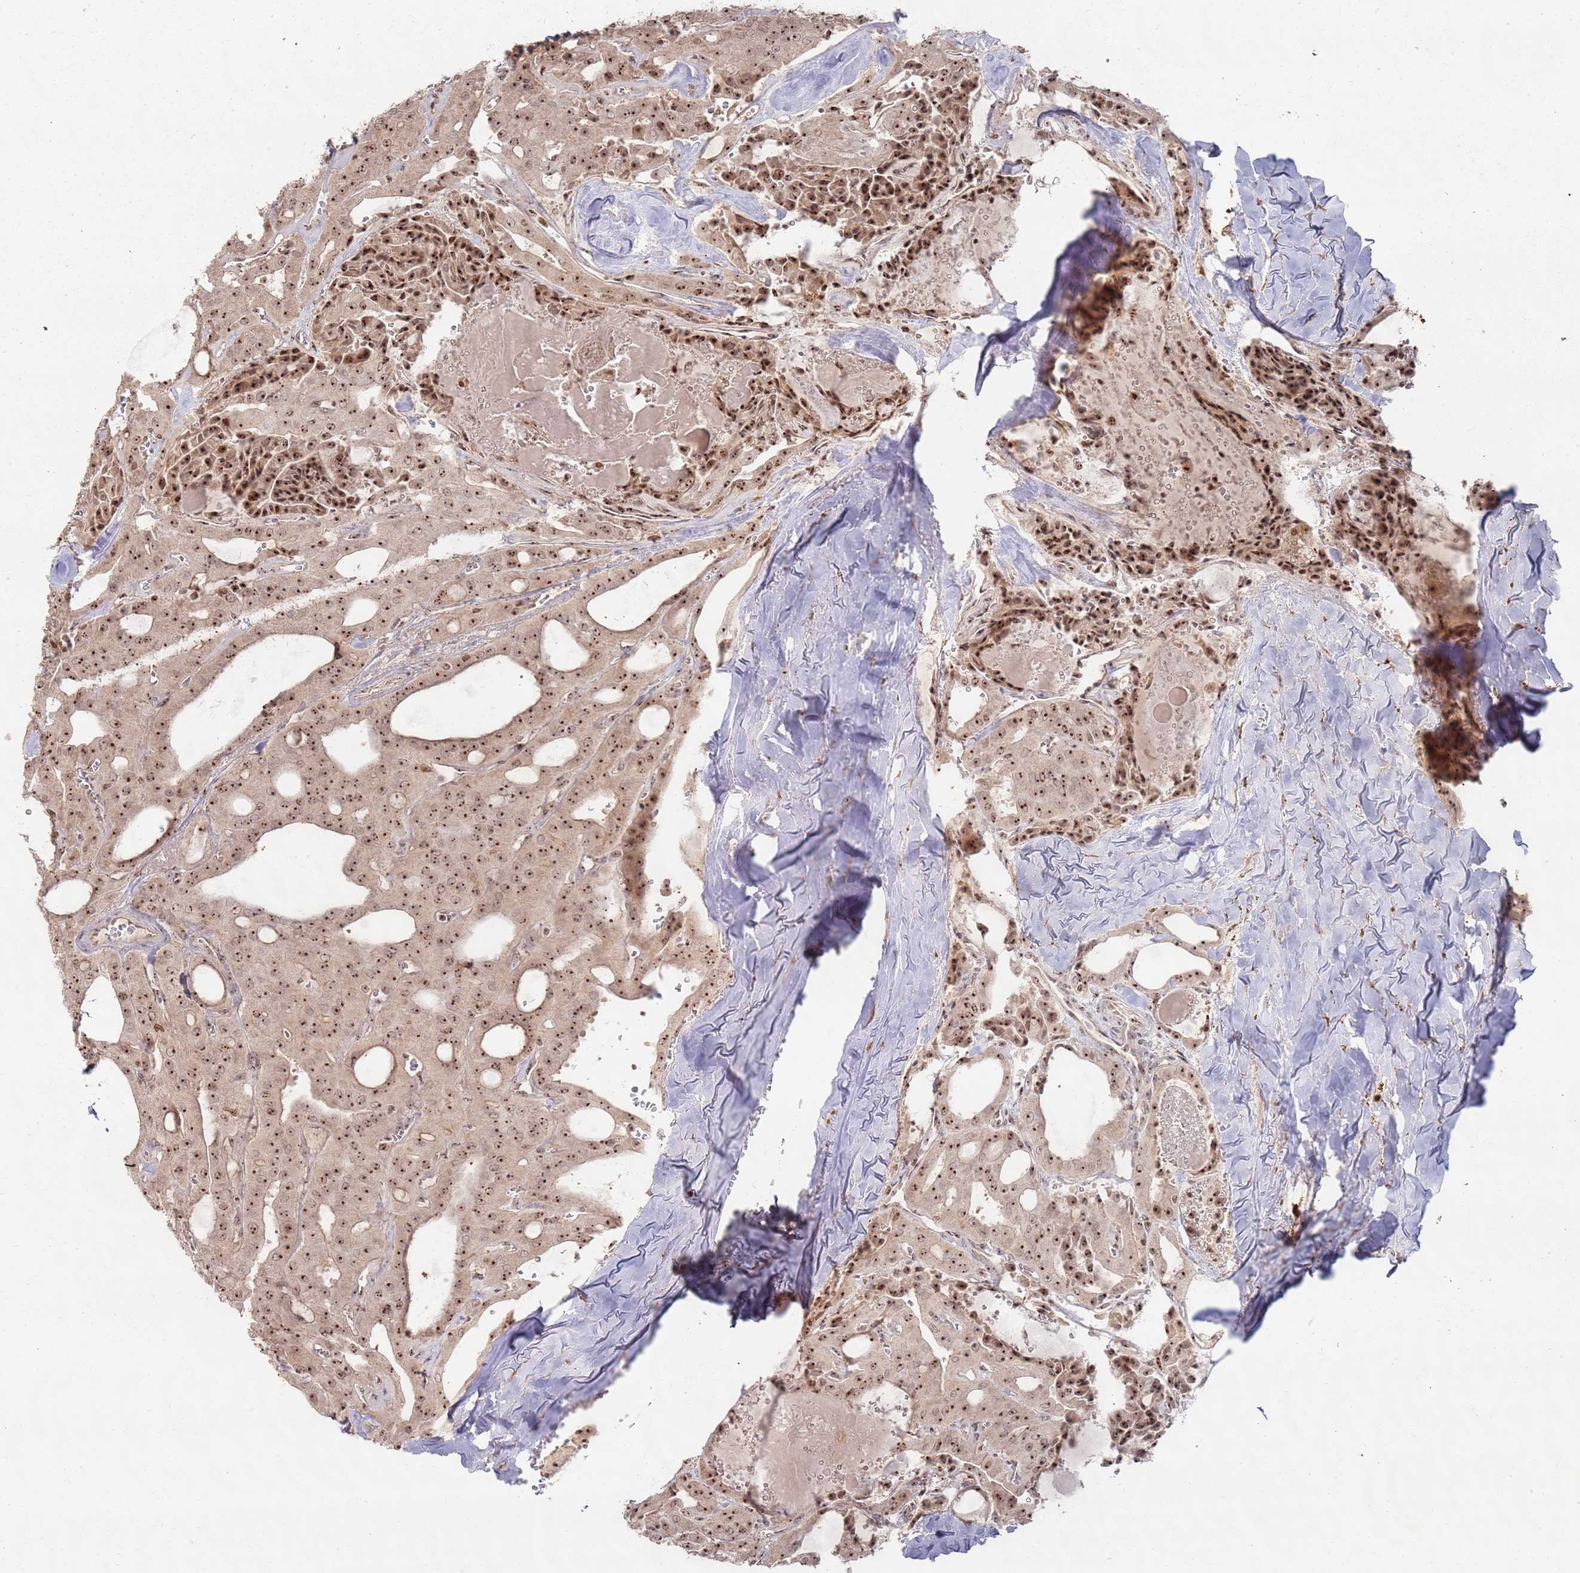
{"staining": {"intensity": "moderate", "quantity": ">75%", "location": "nuclear"}, "tissue": "thyroid cancer", "cell_type": "Tumor cells", "image_type": "cancer", "snomed": [{"axis": "morphology", "description": "Papillary adenocarcinoma, NOS"}, {"axis": "topography", "description": "Thyroid gland"}], "caption": "Protein analysis of thyroid cancer tissue exhibits moderate nuclear staining in approximately >75% of tumor cells.", "gene": "UTP11", "patient": {"sex": "male", "age": 52}}